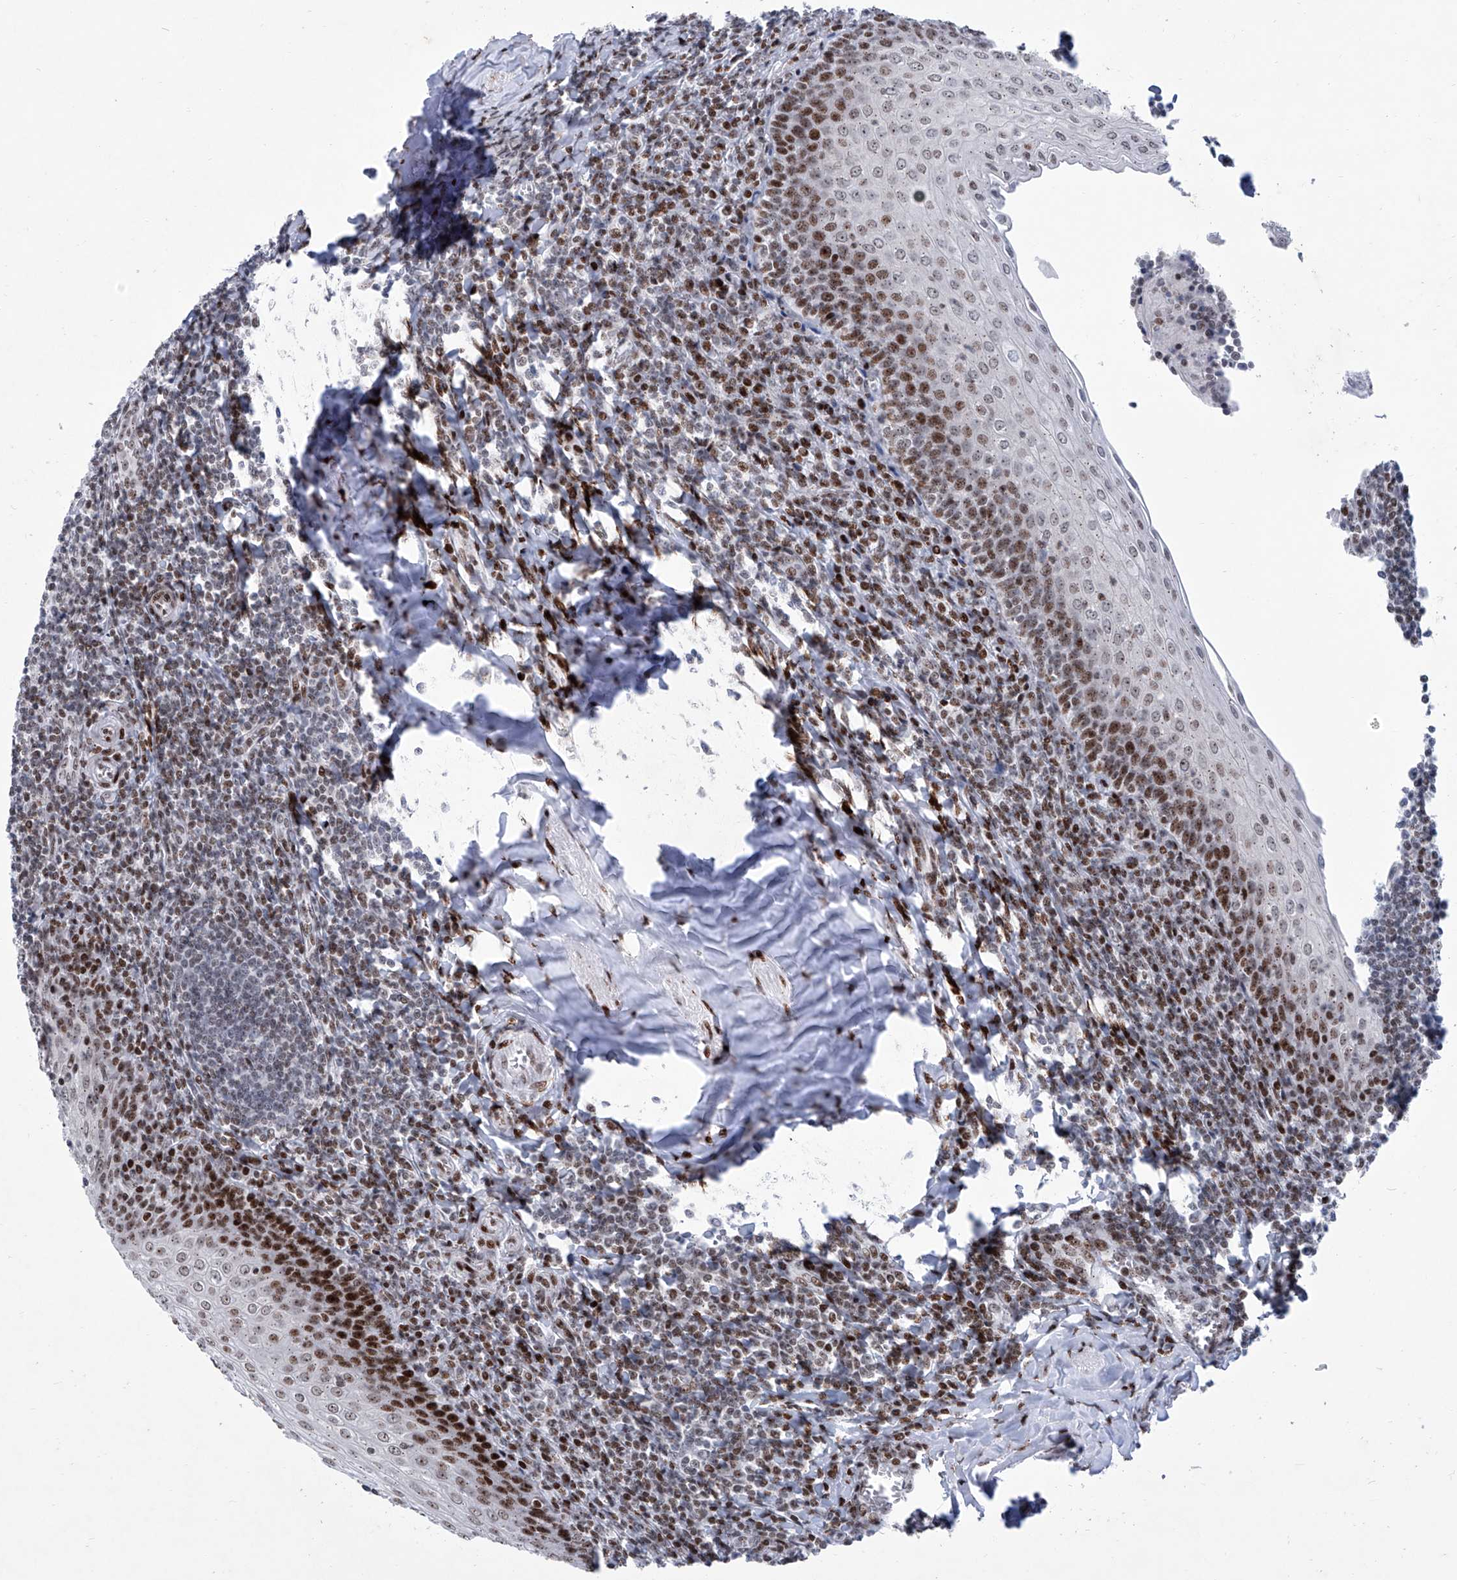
{"staining": {"intensity": "moderate", "quantity": "25%-75%", "location": "nuclear"}, "tissue": "tonsil", "cell_type": "Germinal center cells", "image_type": "normal", "snomed": [{"axis": "morphology", "description": "Normal tissue, NOS"}, {"axis": "topography", "description": "Tonsil"}], "caption": "Immunohistochemistry image of unremarkable tonsil: tonsil stained using IHC demonstrates medium levels of moderate protein expression localized specifically in the nuclear of germinal center cells, appearing as a nuclear brown color.", "gene": "HEY2", "patient": {"sex": "male", "age": 27}}